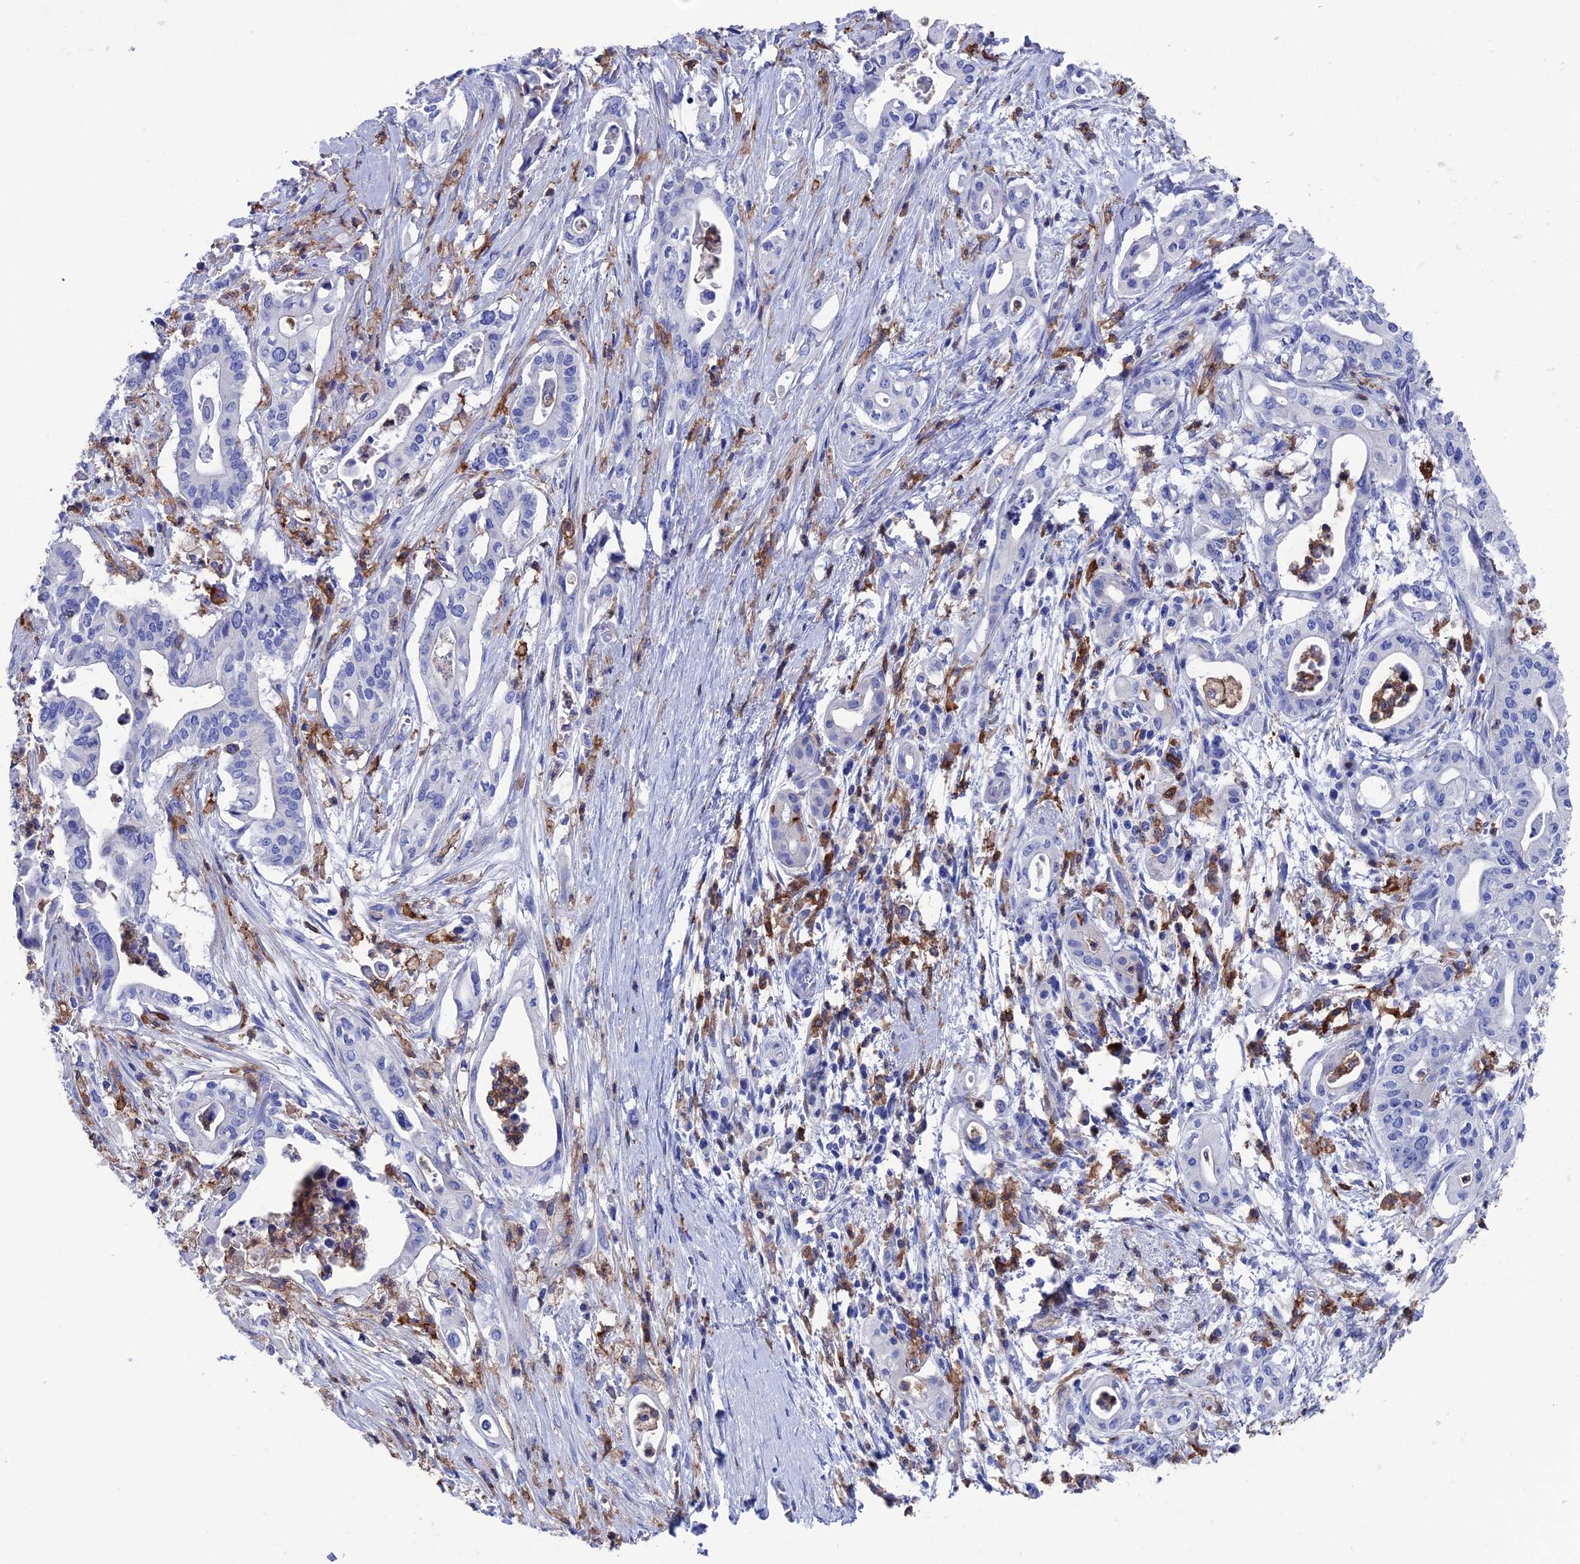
{"staining": {"intensity": "negative", "quantity": "none", "location": "none"}, "tissue": "pancreatic cancer", "cell_type": "Tumor cells", "image_type": "cancer", "snomed": [{"axis": "morphology", "description": "Adenocarcinoma, NOS"}, {"axis": "topography", "description": "Pancreas"}], "caption": "The IHC micrograph has no significant positivity in tumor cells of pancreatic cancer tissue. Brightfield microscopy of IHC stained with DAB (brown) and hematoxylin (blue), captured at high magnification.", "gene": "TYROBP", "patient": {"sex": "female", "age": 77}}